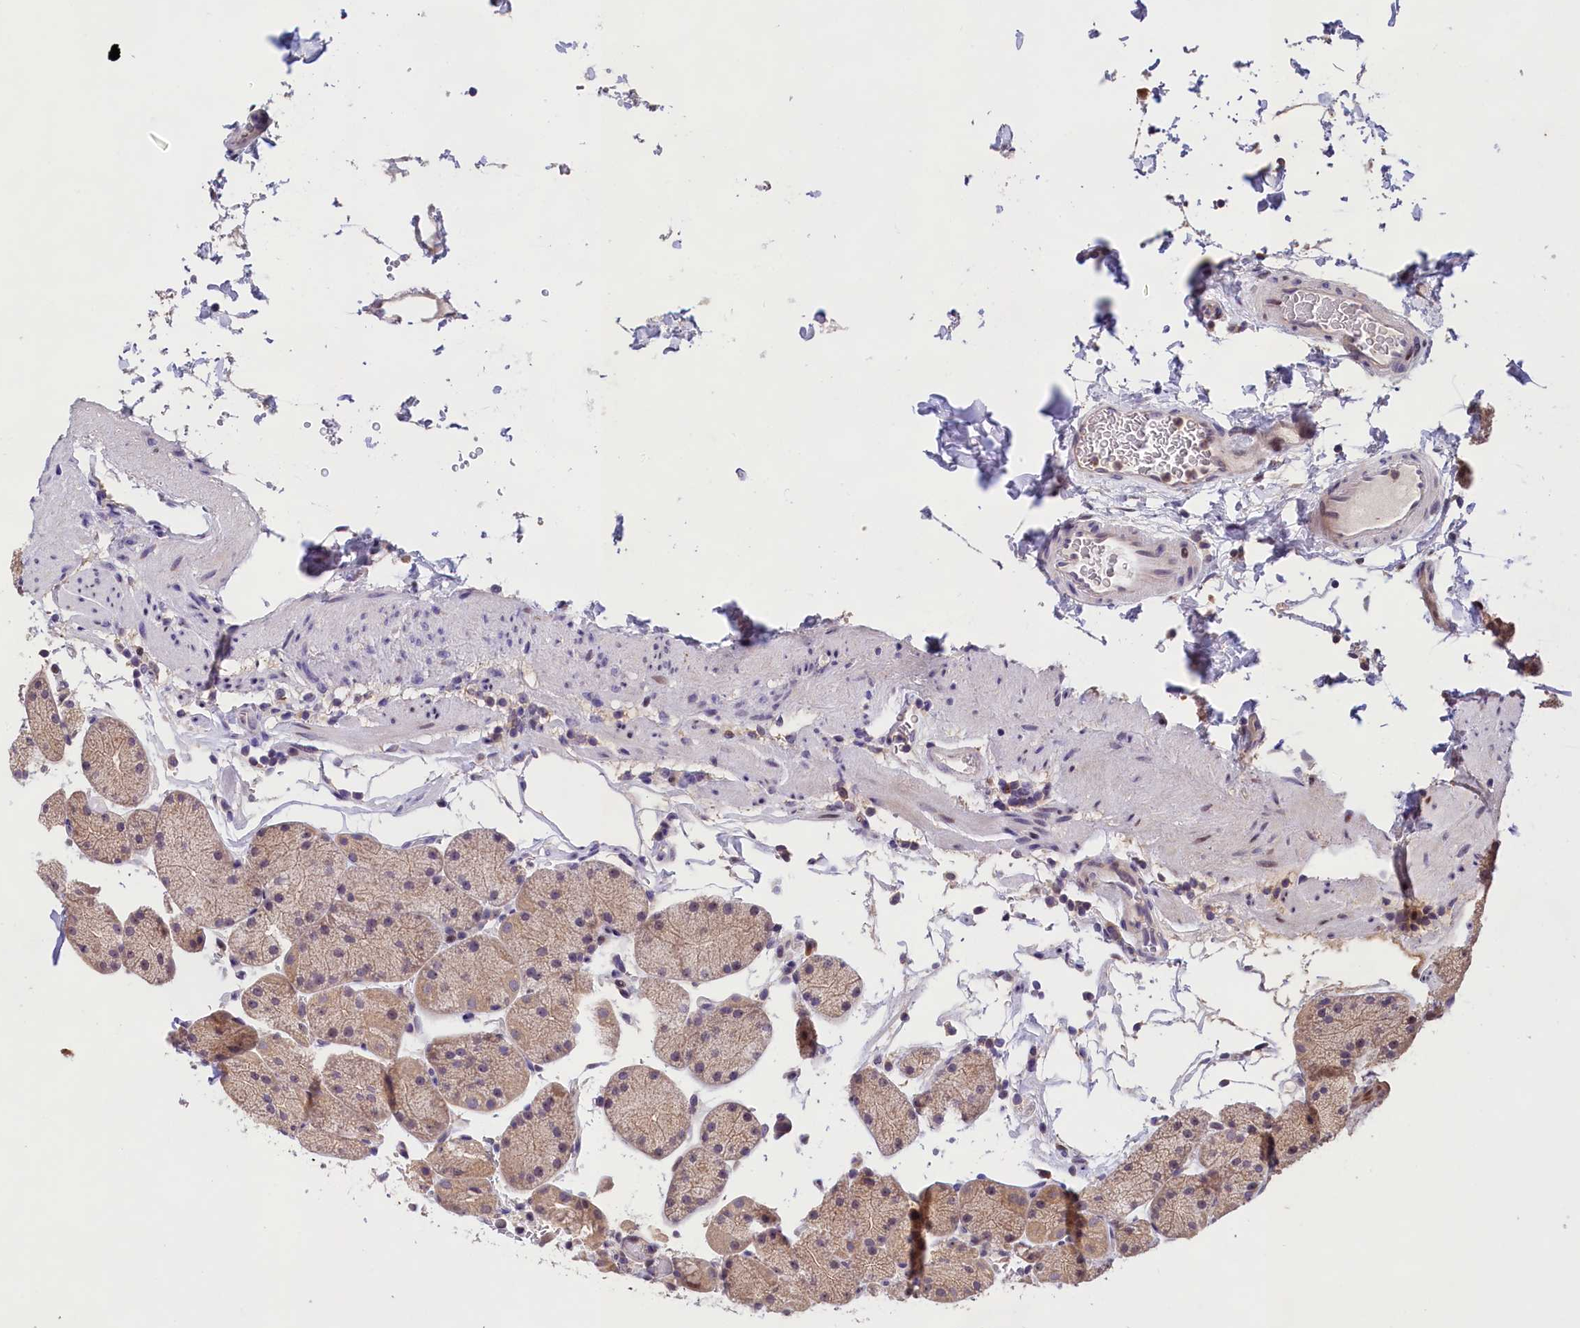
{"staining": {"intensity": "strong", "quantity": "25%-75%", "location": "cytoplasmic/membranous,nuclear"}, "tissue": "stomach", "cell_type": "Glandular cells", "image_type": "normal", "snomed": [{"axis": "morphology", "description": "Normal tissue, NOS"}, {"axis": "topography", "description": "Stomach, upper"}, {"axis": "topography", "description": "Stomach, lower"}], "caption": "Glandular cells display strong cytoplasmic/membranous,nuclear staining in about 25%-75% of cells in unremarkable stomach.", "gene": "PHAF1", "patient": {"sex": "male", "age": 67}}